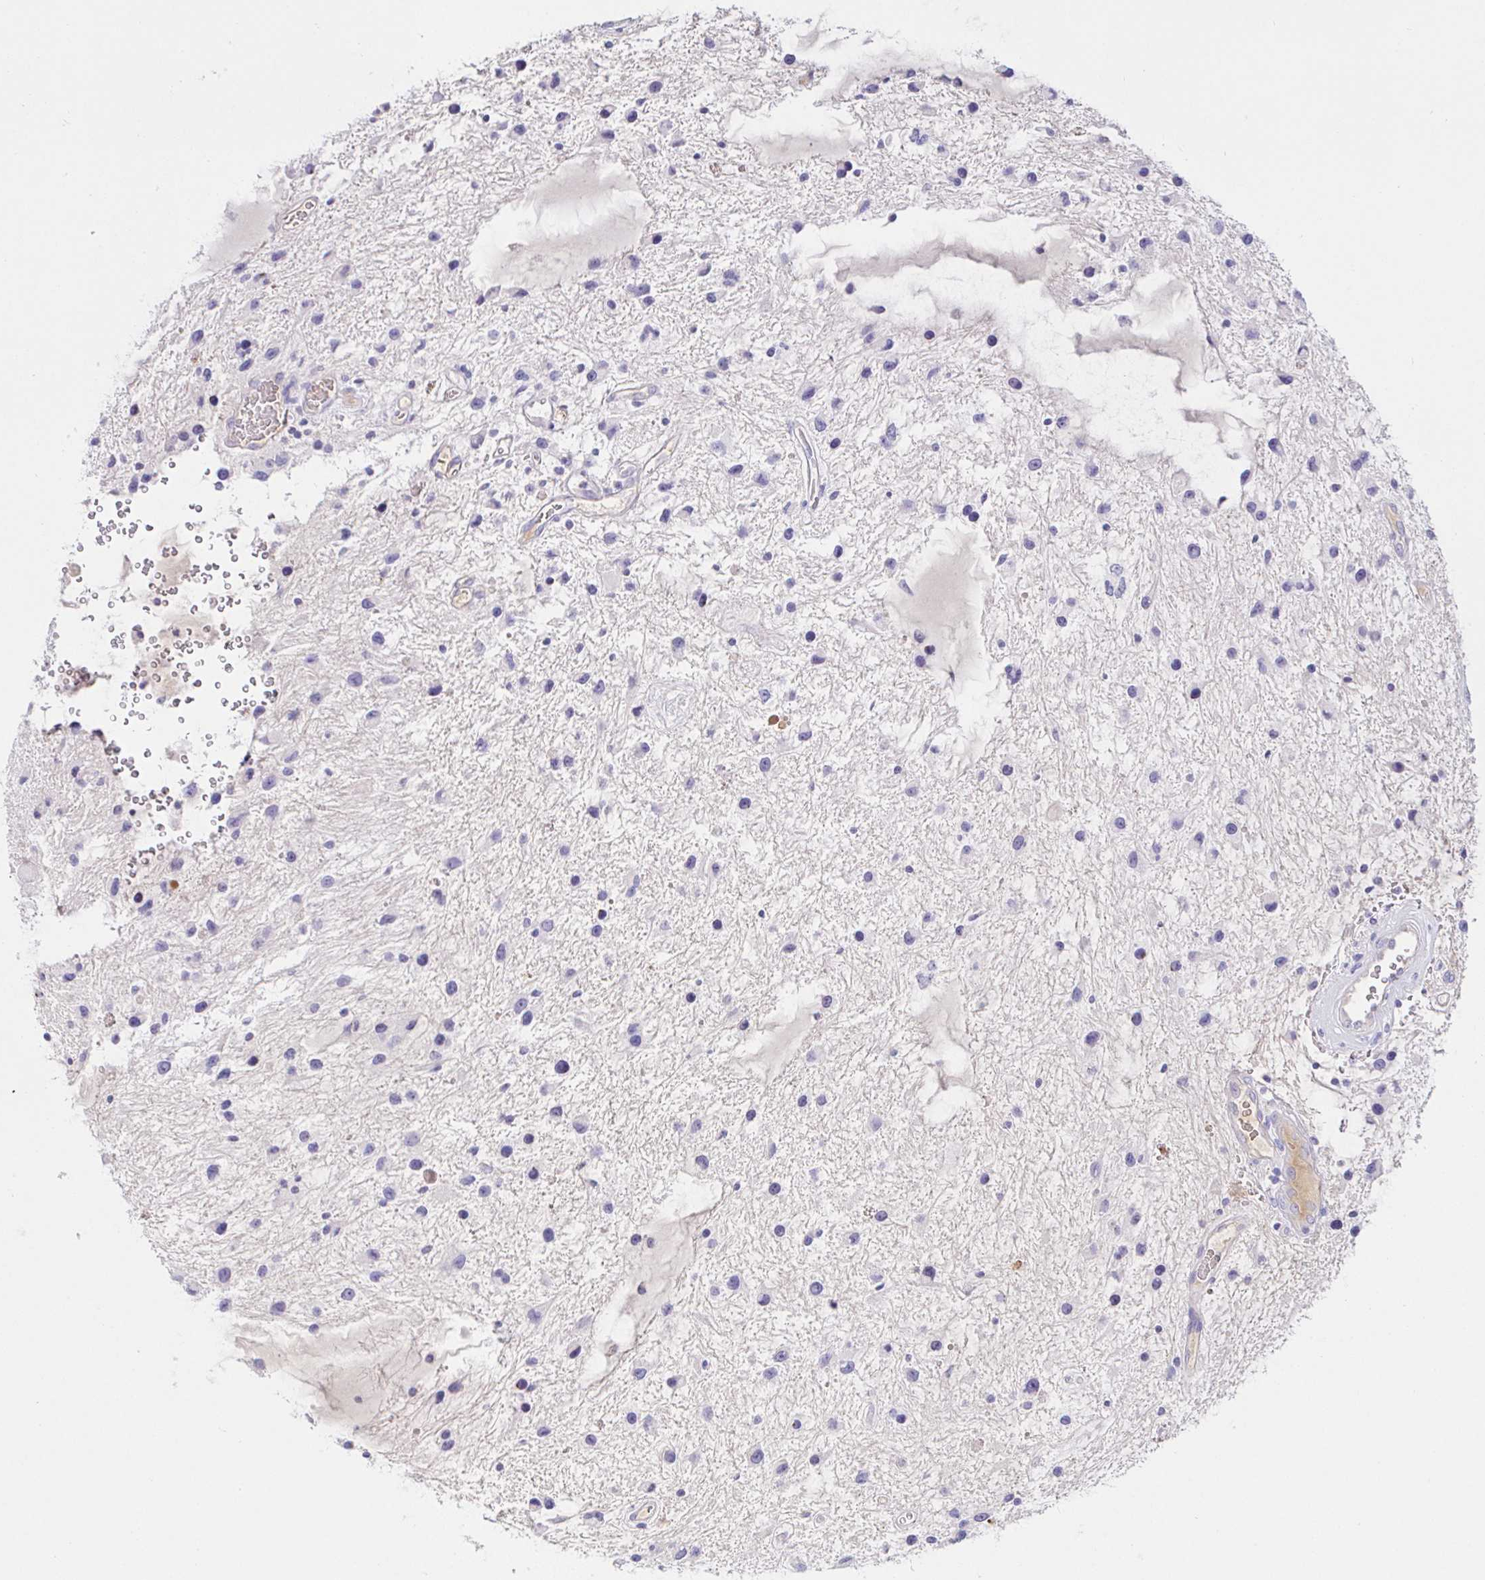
{"staining": {"intensity": "negative", "quantity": "none", "location": "none"}, "tissue": "glioma", "cell_type": "Tumor cells", "image_type": "cancer", "snomed": [{"axis": "morphology", "description": "Glioma, malignant, Low grade"}, {"axis": "topography", "description": "Cerebellum"}], "caption": "Immunohistochemistry photomicrograph of glioma stained for a protein (brown), which reveals no staining in tumor cells.", "gene": "SAA4", "patient": {"sex": "female", "age": 14}}